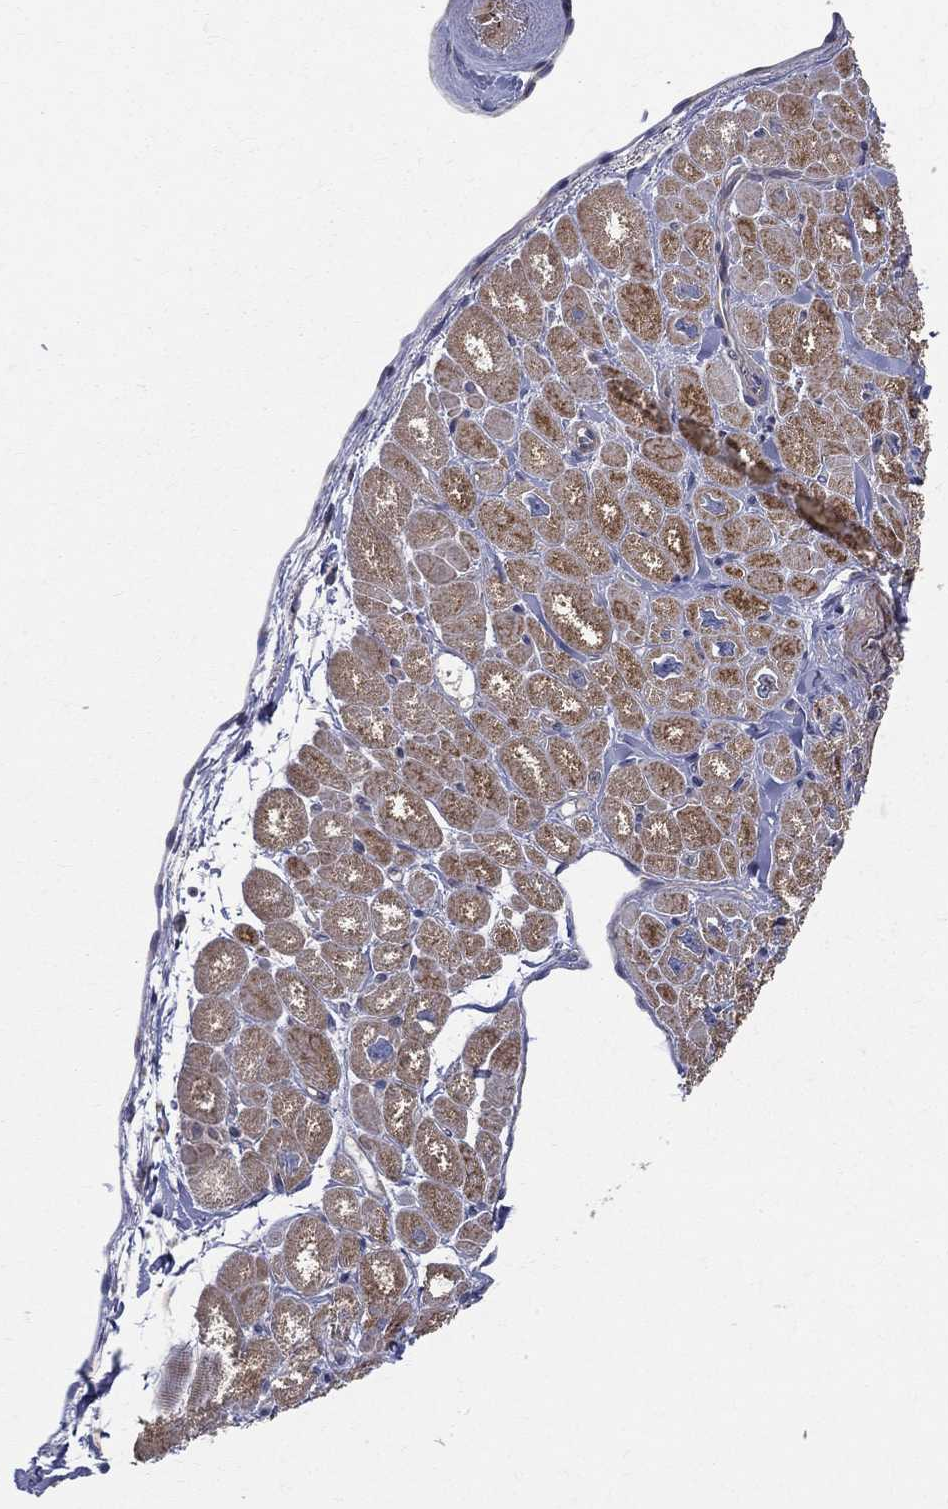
{"staining": {"intensity": "moderate", "quantity": ">75%", "location": "cytoplasmic/membranous"}, "tissue": "heart muscle", "cell_type": "Cardiomyocytes", "image_type": "normal", "snomed": [{"axis": "morphology", "description": "Normal tissue, NOS"}, {"axis": "topography", "description": "Heart"}], "caption": "A medium amount of moderate cytoplasmic/membranous positivity is present in about >75% of cardiomyocytes in normal heart muscle. (Brightfield microscopy of DAB IHC at high magnification).", "gene": "MIX23", "patient": {"sex": "male", "age": 55}}